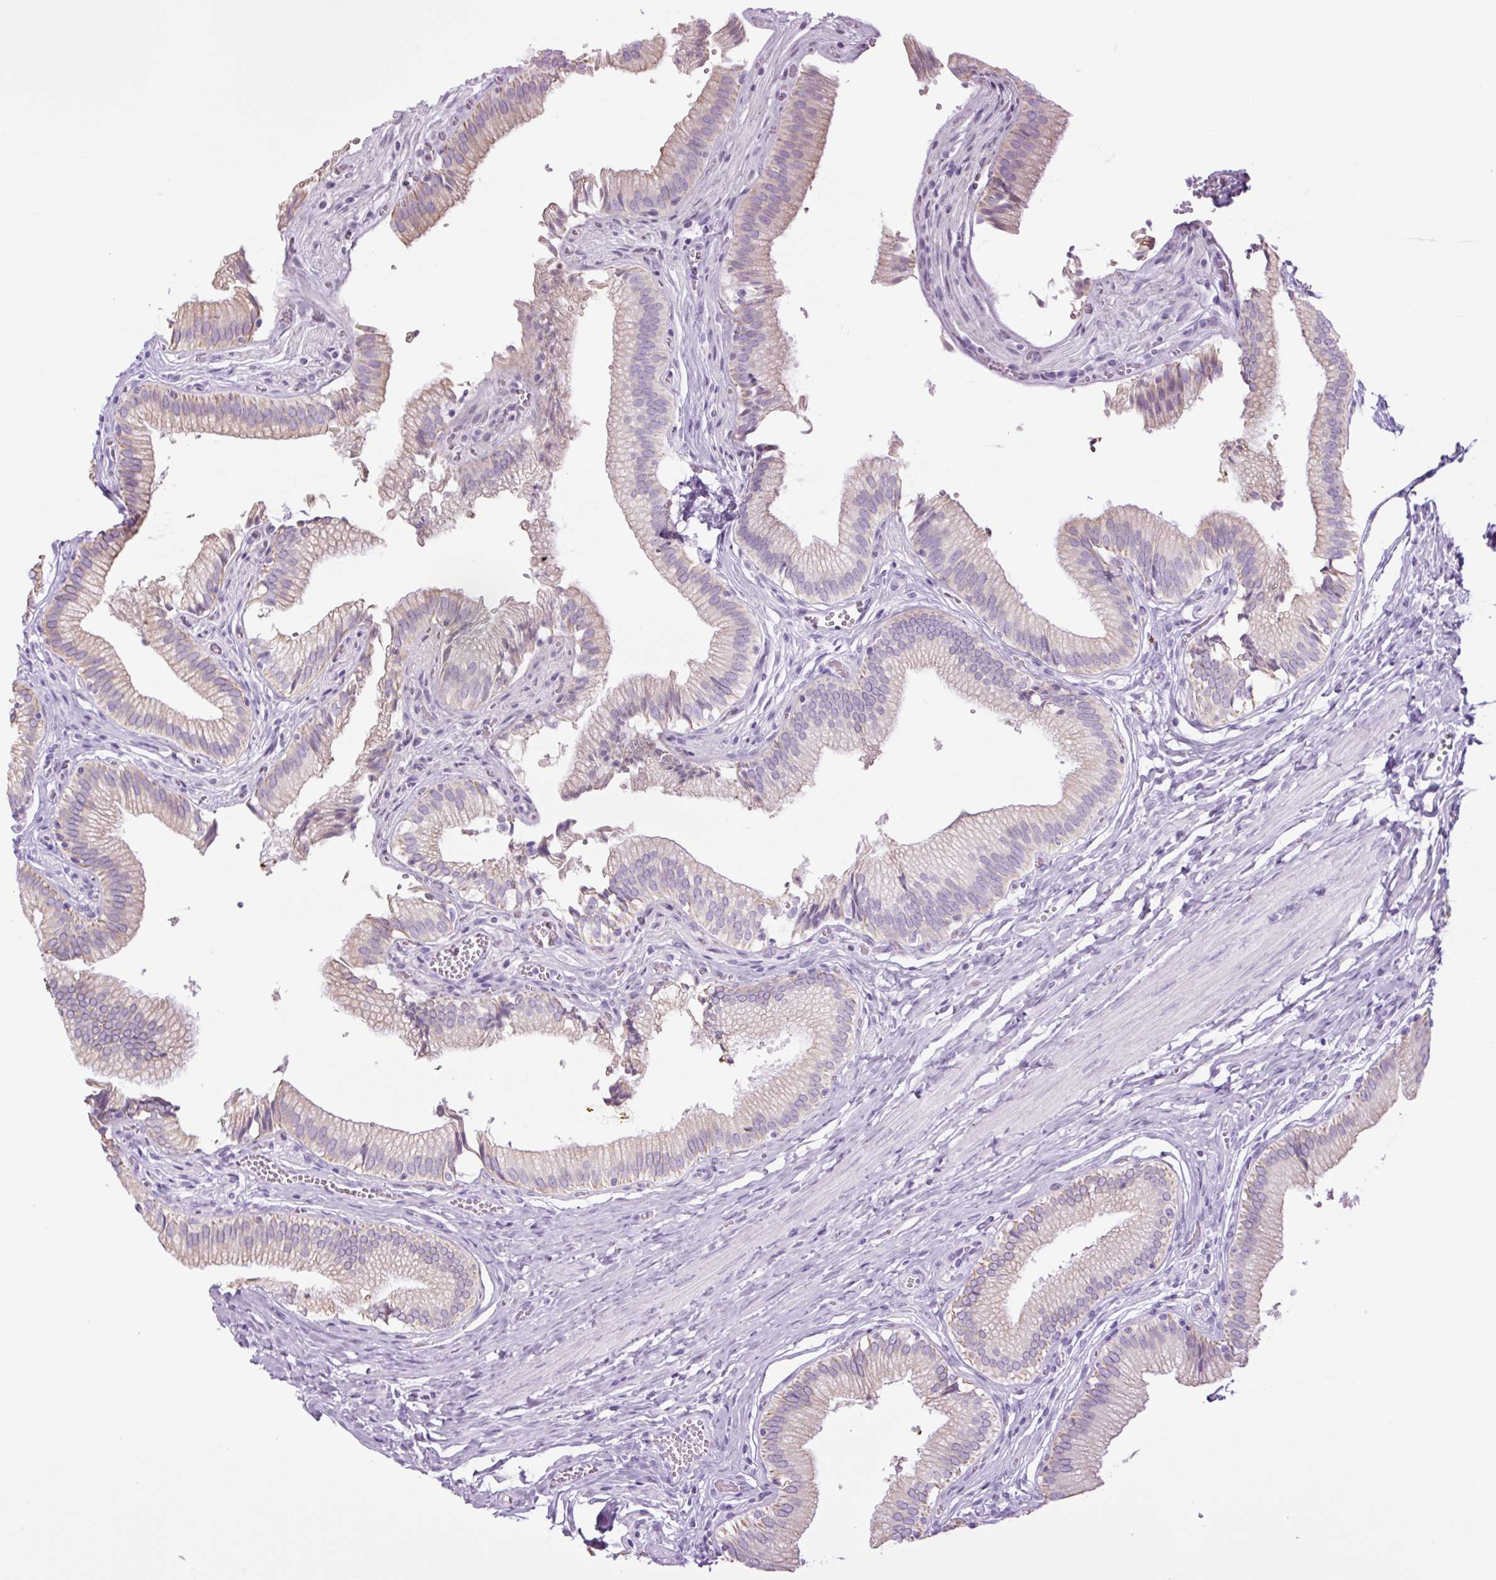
{"staining": {"intensity": "weak", "quantity": "25%-75%", "location": "cytoplasmic/membranous"}, "tissue": "gallbladder", "cell_type": "Glandular cells", "image_type": "normal", "snomed": [{"axis": "morphology", "description": "Normal tissue, NOS"}, {"axis": "topography", "description": "Gallbladder"}, {"axis": "topography", "description": "Peripheral nerve tissue"}], "caption": "DAB immunohistochemical staining of unremarkable gallbladder exhibits weak cytoplasmic/membranous protein staining in approximately 25%-75% of glandular cells.", "gene": "TFF2", "patient": {"sex": "male", "age": 17}}